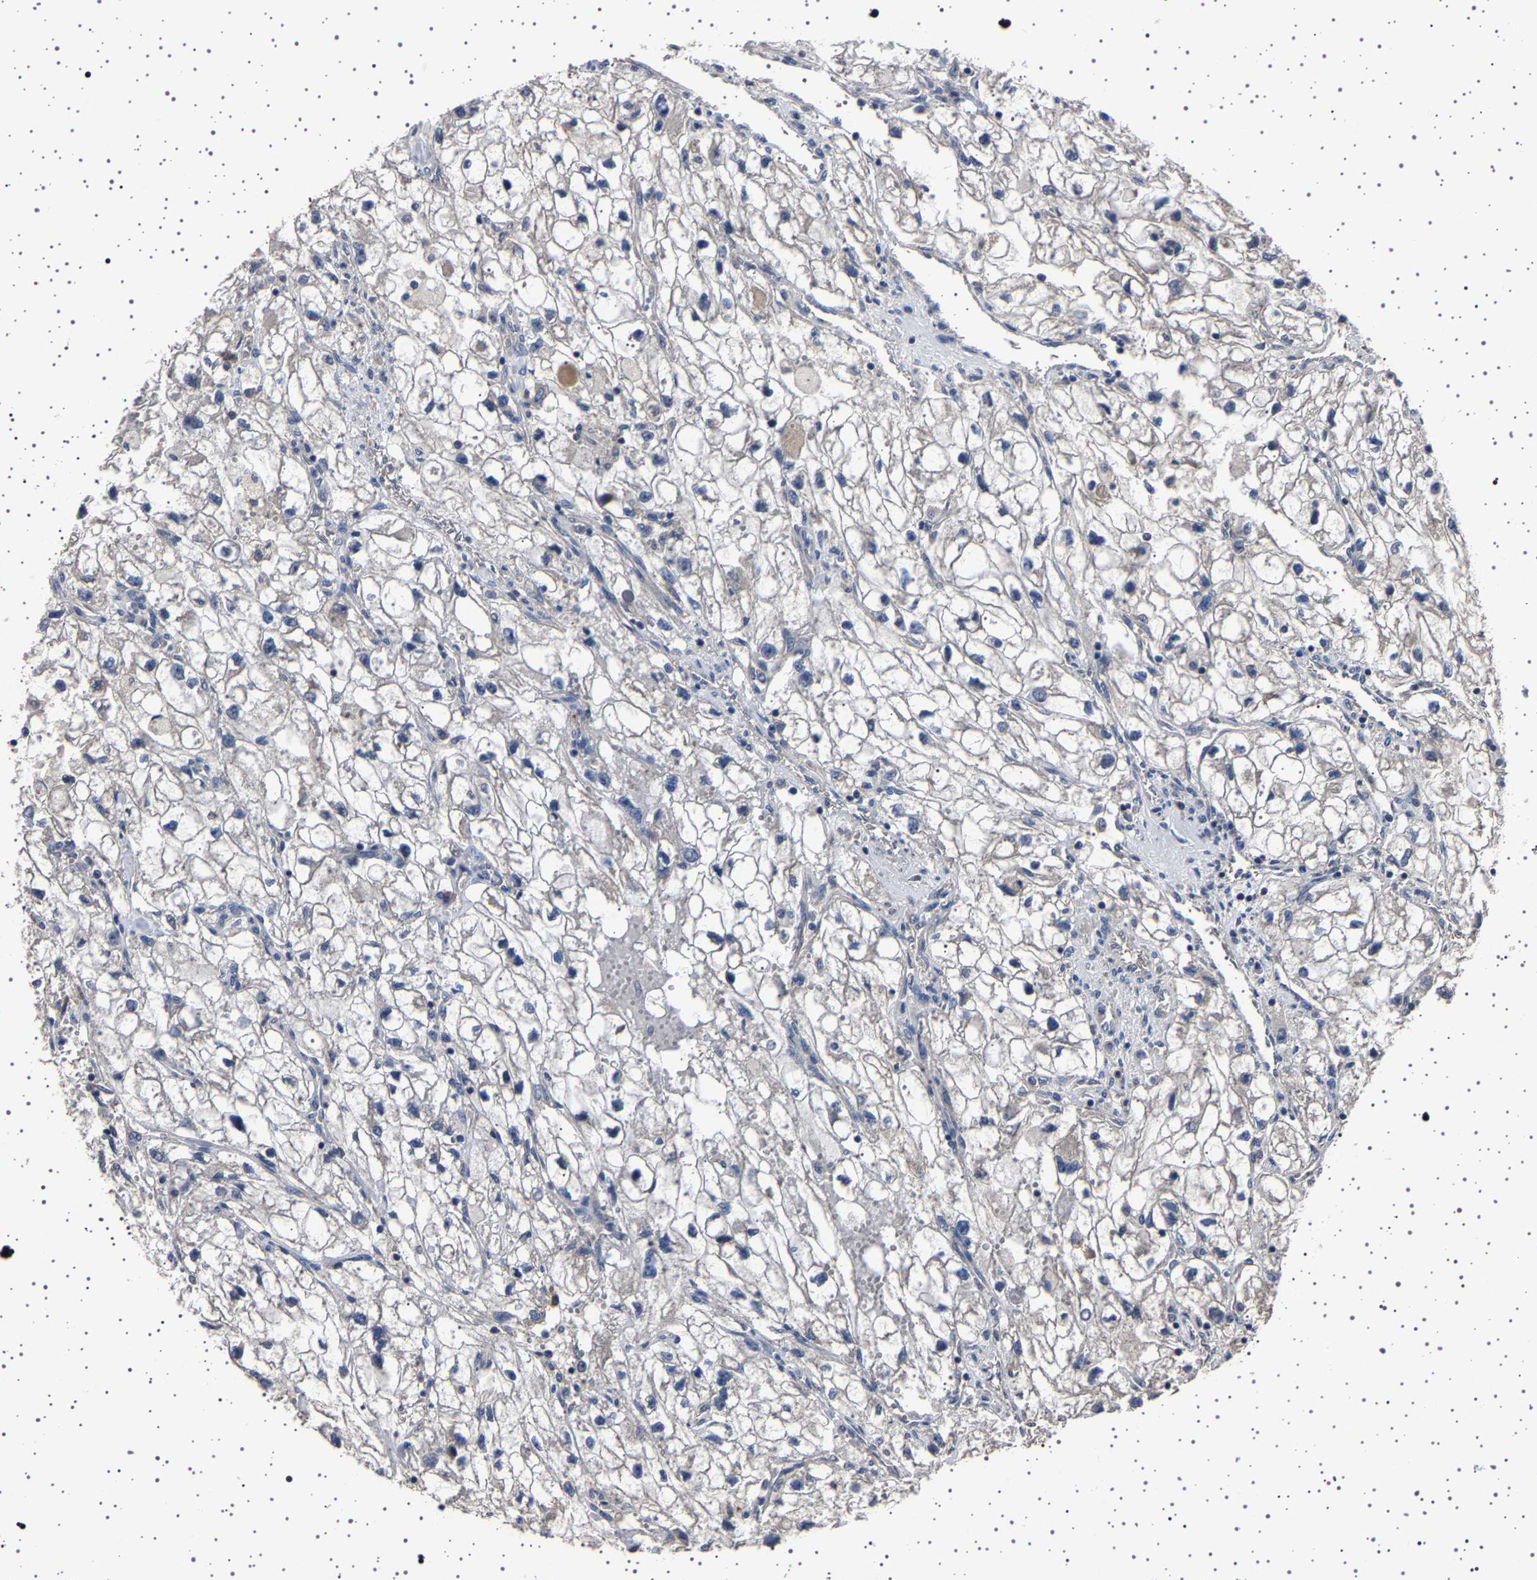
{"staining": {"intensity": "negative", "quantity": "none", "location": "none"}, "tissue": "renal cancer", "cell_type": "Tumor cells", "image_type": "cancer", "snomed": [{"axis": "morphology", "description": "Adenocarcinoma, NOS"}, {"axis": "topography", "description": "Kidney"}], "caption": "Immunohistochemical staining of human renal cancer (adenocarcinoma) demonstrates no significant positivity in tumor cells.", "gene": "NCKAP1", "patient": {"sex": "female", "age": 70}}